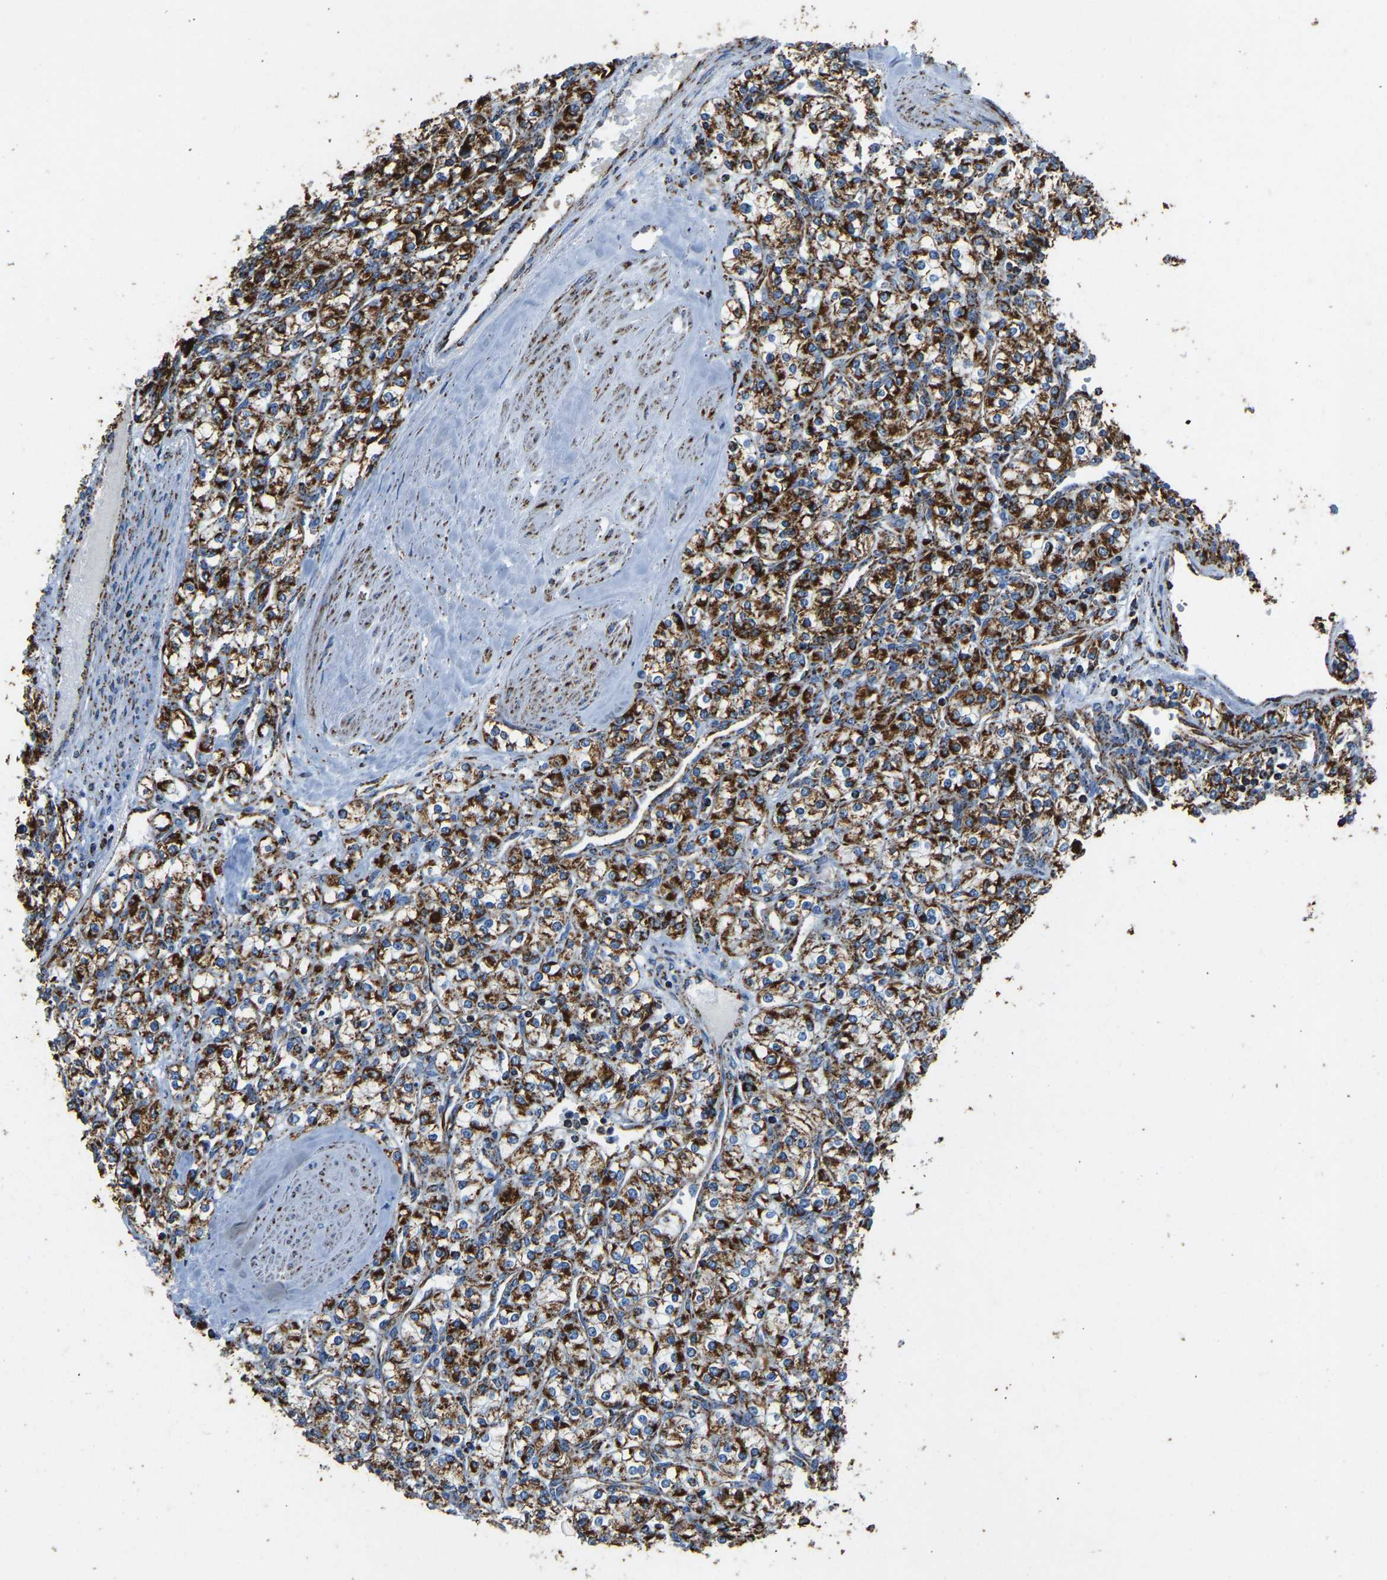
{"staining": {"intensity": "strong", "quantity": ">75%", "location": "cytoplasmic/membranous"}, "tissue": "renal cancer", "cell_type": "Tumor cells", "image_type": "cancer", "snomed": [{"axis": "morphology", "description": "Adenocarcinoma, NOS"}, {"axis": "topography", "description": "Kidney"}], "caption": "There is high levels of strong cytoplasmic/membranous expression in tumor cells of renal cancer, as demonstrated by immunohistochemical staining (brown color).", "gene": "IRX6", "patient": {"sex": "male", "age": 77}}